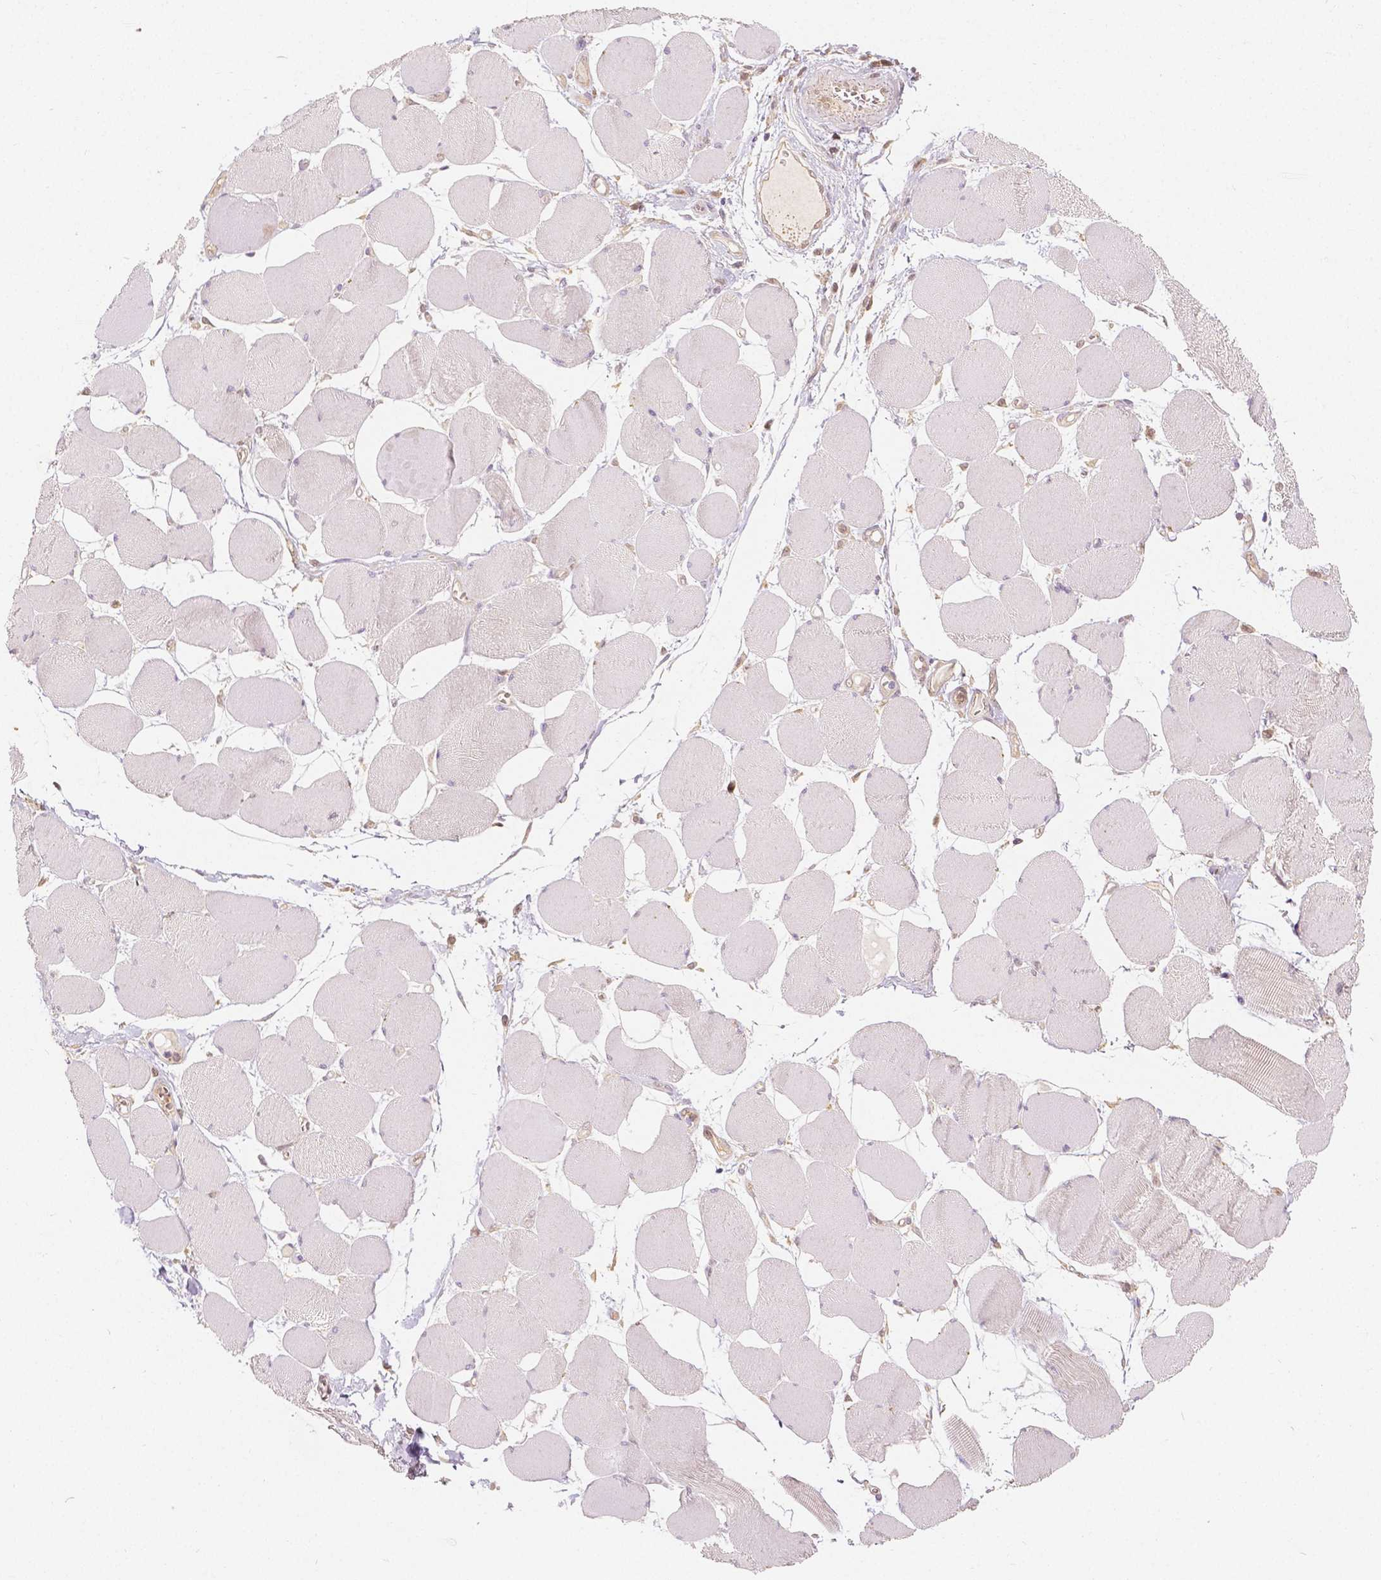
{"staining": {"intensity": "negative", "quantity": "none", "location": "none"}, "tissue": "skeletal muscle", "cell_type": "Myocytes", "image_type": "normal", "snomed": [{"axis": "morphology", "description": "Normal tissue, NOS"}, {"axis": "topography", "description": "Skeletal muscle"}], "caption": "This is a micrograph of immunohistochemistry staining of benign skeletal muscle, which shows no staining in myocytes.", "gene": "NAPRT", "patient": {"sex": "female", "age": 75}}